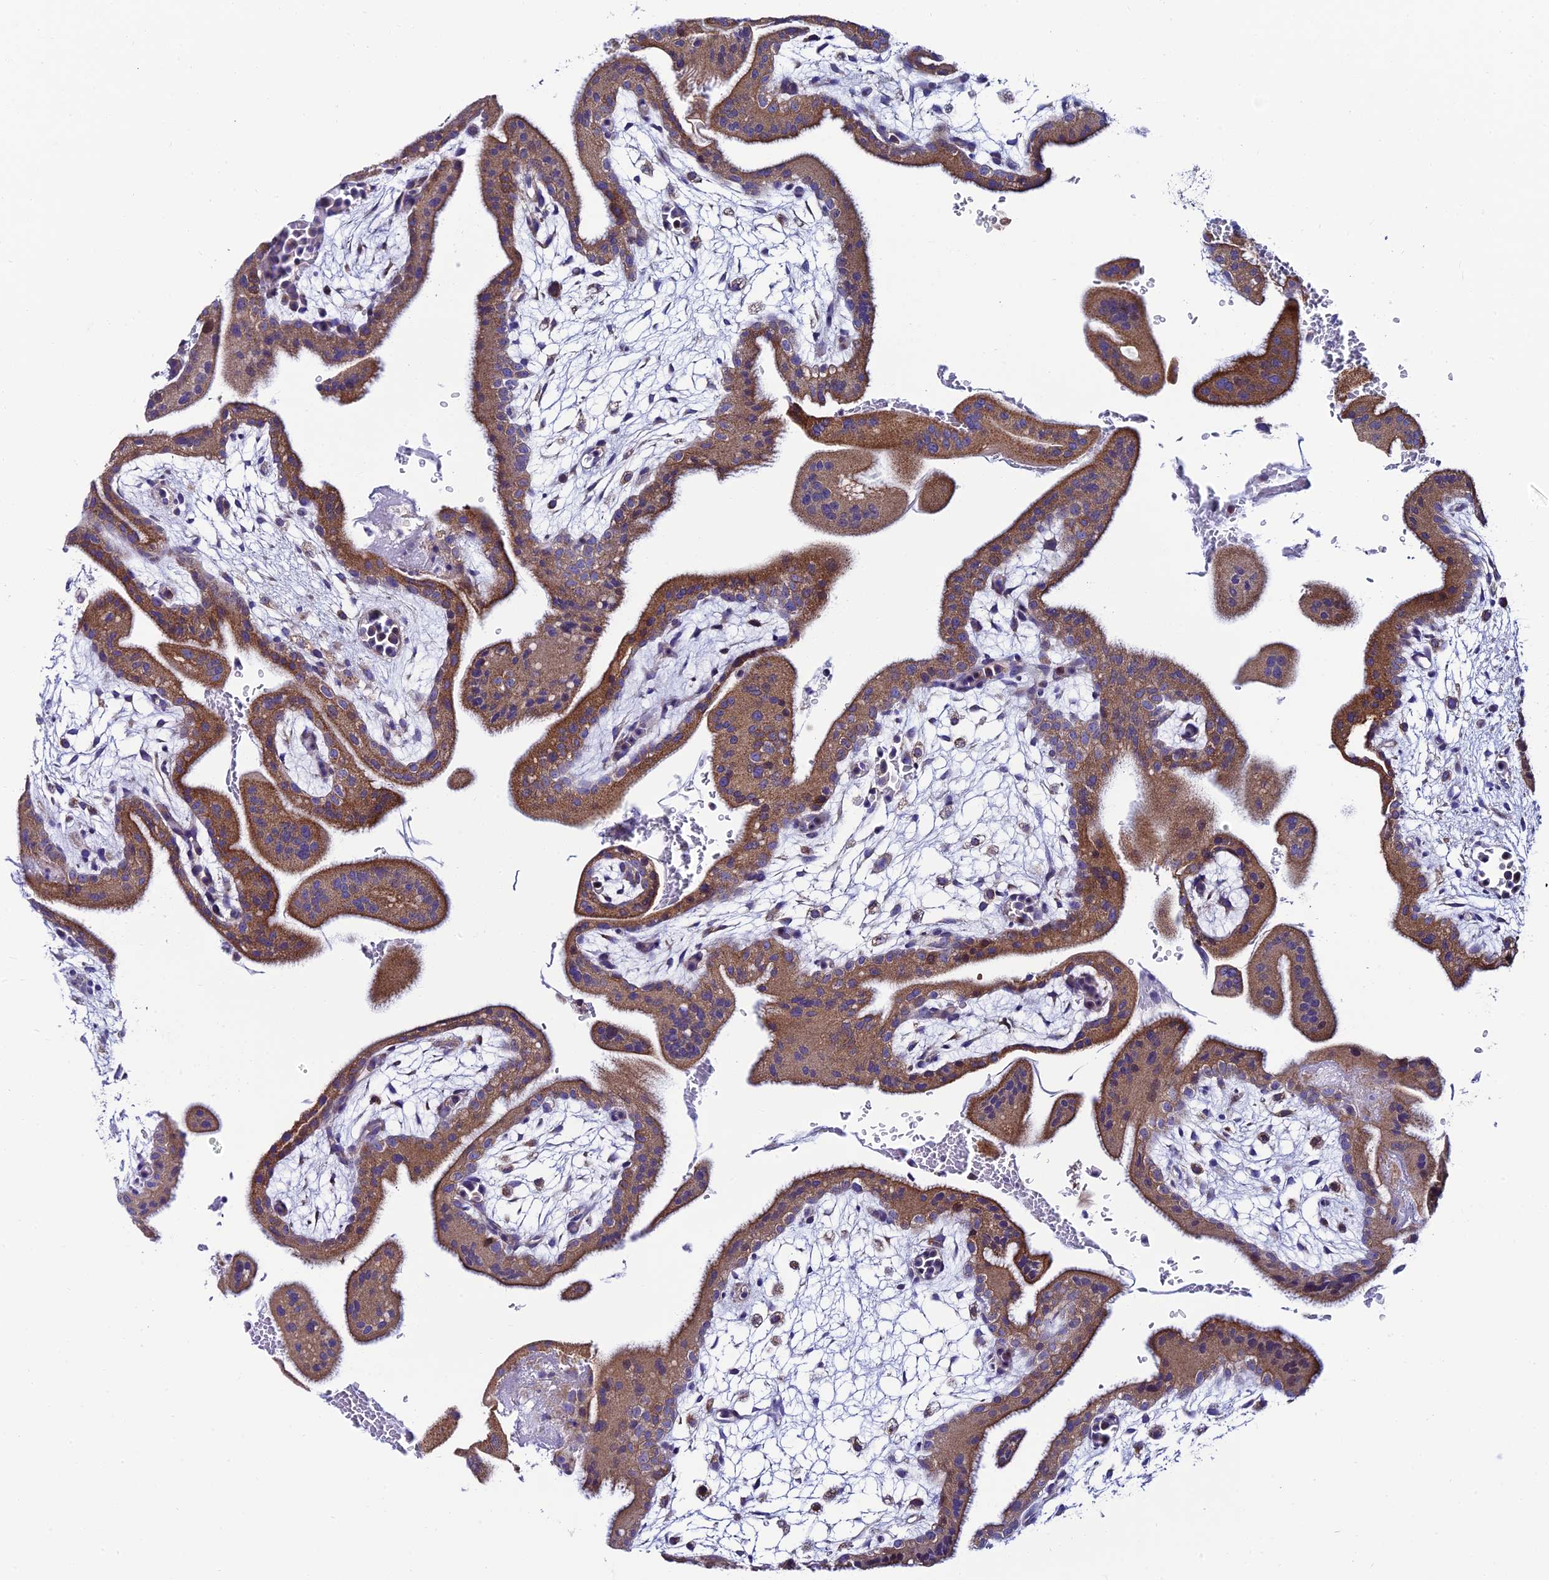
{"staining": {"intensity": "moderate", "quantity": "<25%", "location": "cytoplasmic/membranous"}, "tissue": "placenta", "cell_type": "Decidual cells", "image_type": "normal", "snomed": [{"axis": "morphology", "description": "Normal tissue, NOS"}, {"axis": "topography", "description": "Placenta"}], "caption": "Immunohistochemistry (IHC) of unremarkable placenta reveals low levels of moderate cytoplasmic/membranous expression in approximately <25% of decidual cells. Using DAB (3,3'-diaminobenzidine) (brown) and hematoxylin (blue) stains, captured at high magnification using brightfield microscopy.", "gene": "REEP4", "patient": {"sex": "female", "age": 35}}